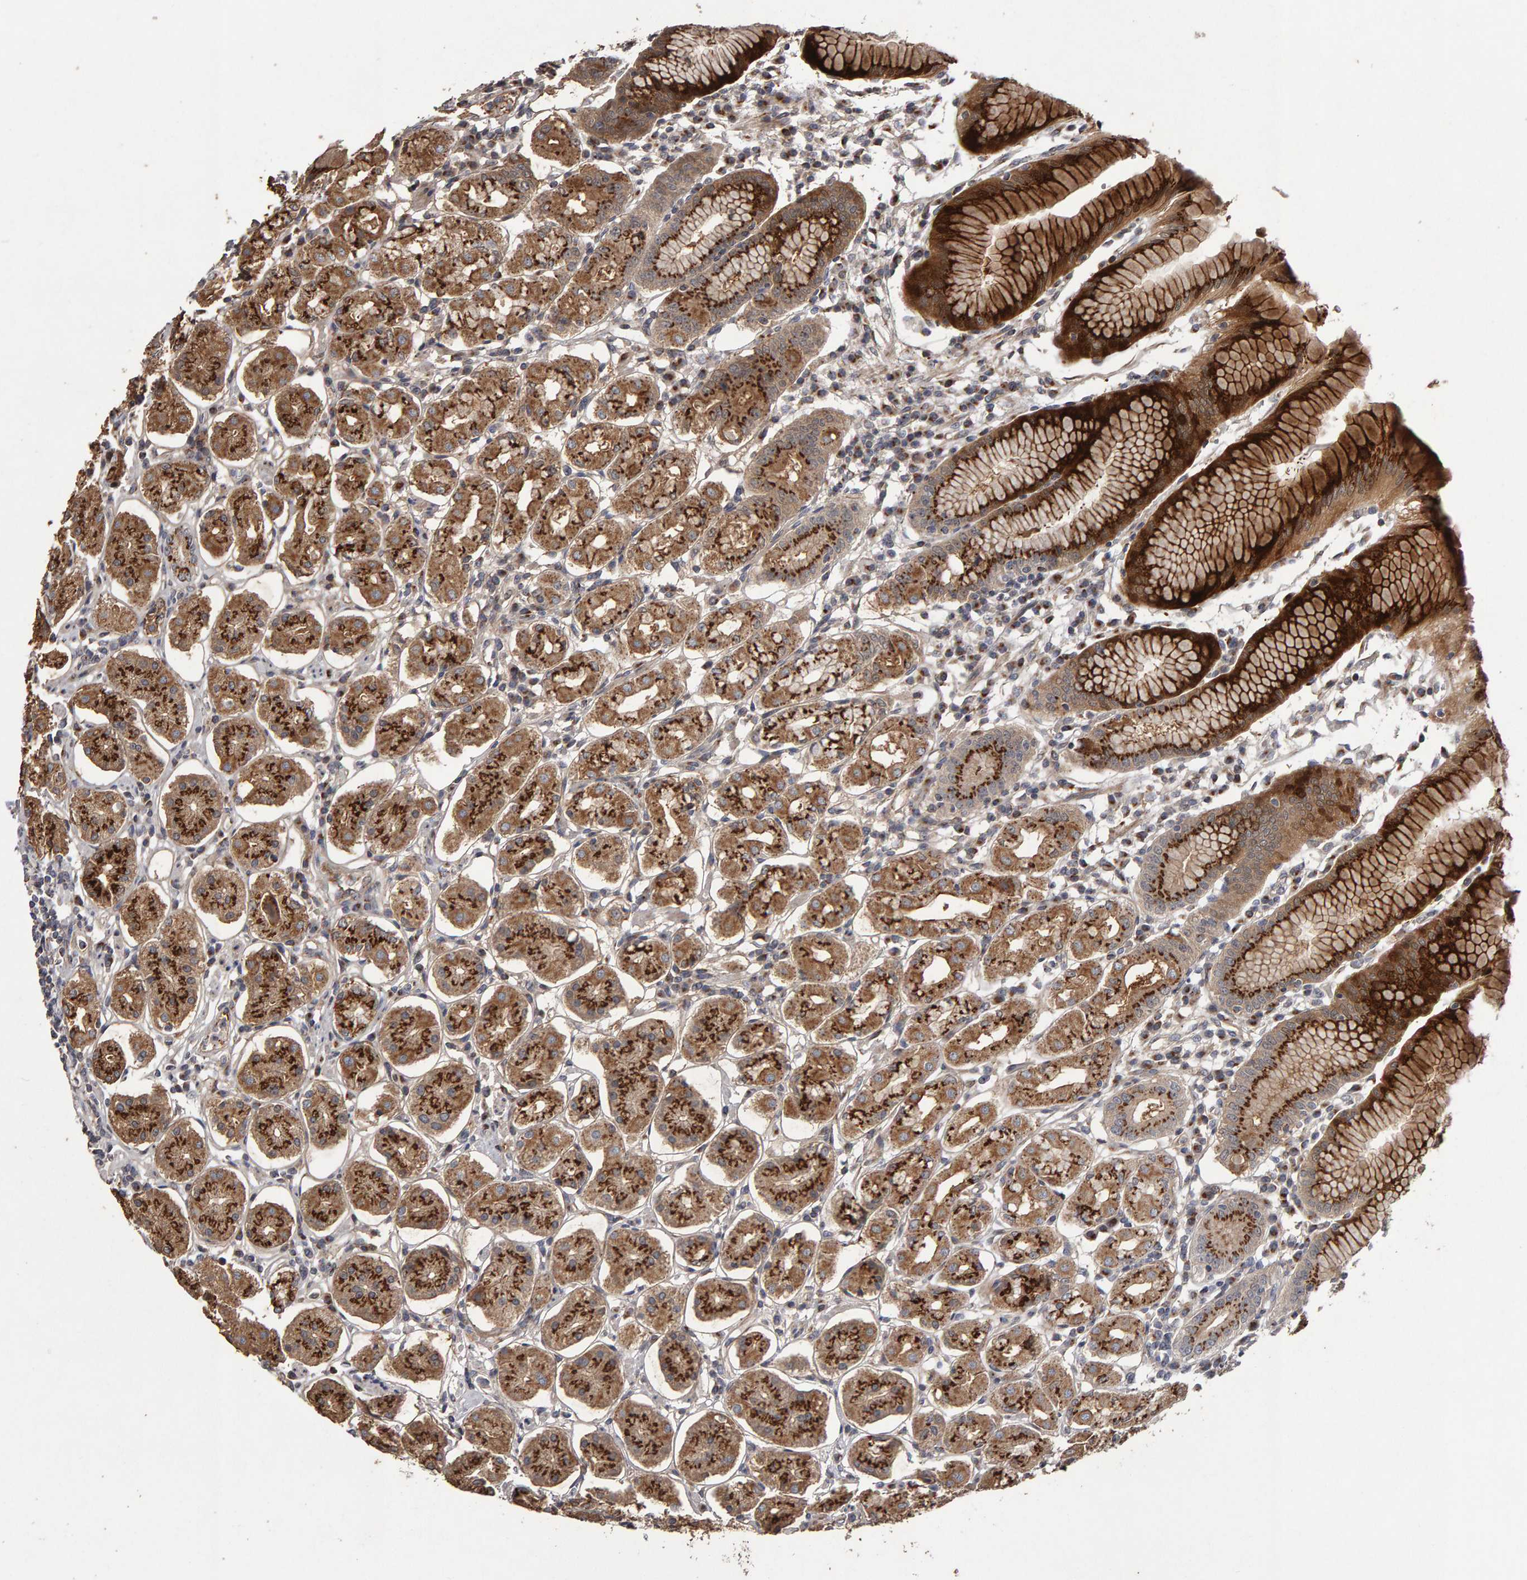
{"staining": {"intensity": "strong", "quantity": ">75%", "location": "cytoplasmic/membranous"}, "tissue": "stomach", "cell_type": "Glandular cells", "image_type": "normal", "snomed": [{"axis": "morphology", "description": "Normal tissue, NOS"}, {"axis": "topography", "description": "Stomach"}, {"axis": "topography", "description": "Stomach, lower"}], "caption": "Immunohistochemistry (IHC) photomicrograph of unremarkable stomach: human stomach stained using immunohistochemistry shows high levels of strong protein expression localized specifically in the cytoplasmic/membranous of glandular cells, appearing as a cytoplasmic/membranous brown color.", "gene": "CANT1", "patient": {"sex": "female", "age": 56}}